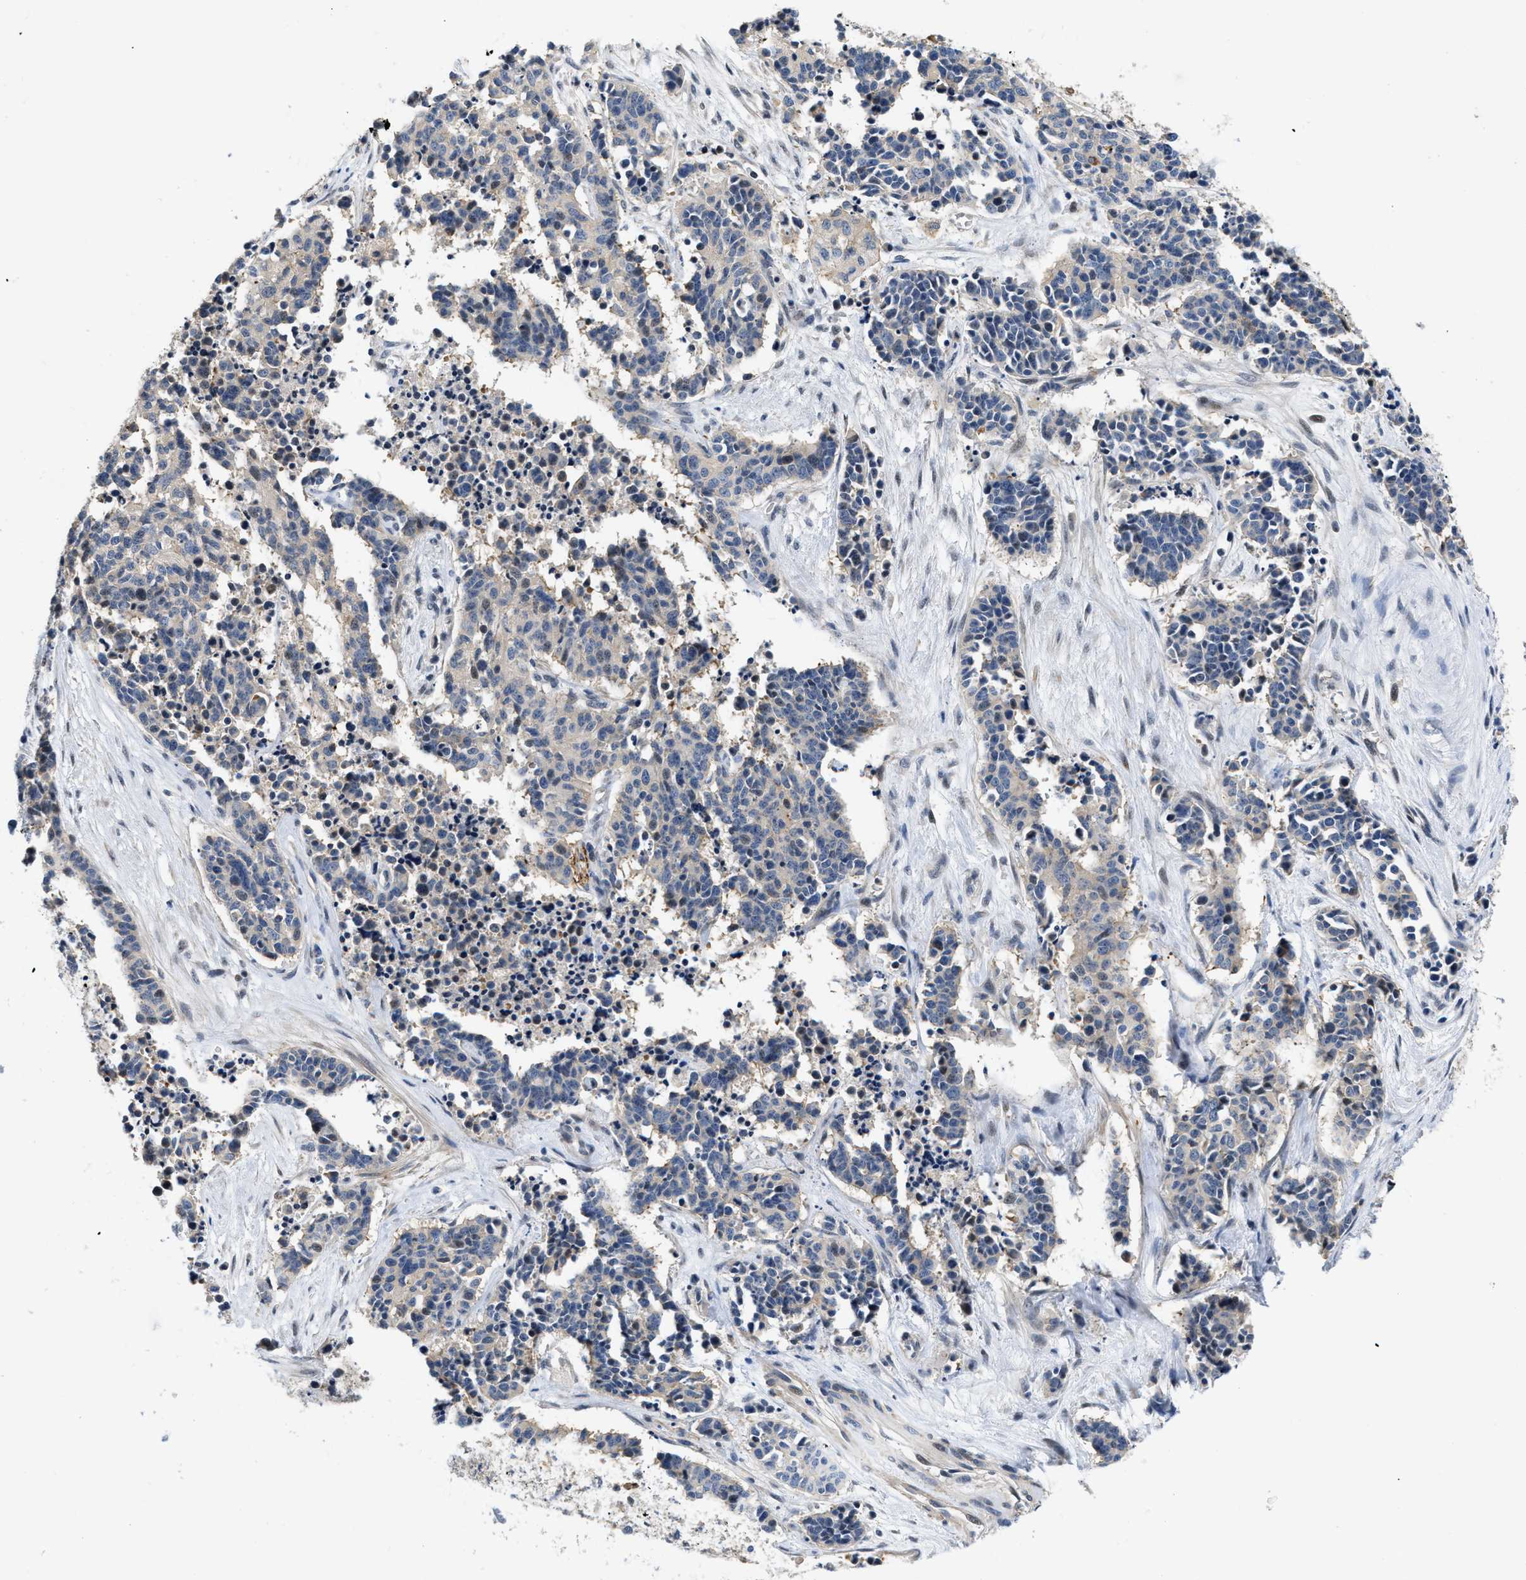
{"staining": {"intensity": "negative", "quantity": "none", "location": "none"}, "tissue": "cervical cancer", "cell_type": "Tumor cells", "image_type": "cancer", "snomed": [{"axis": "morphology", "description": "Squamous cell carcinoma, NOS"}, {"axis": "topography", "description": "Cervix"}], "caption": "DAB (3,3'-diaminobenzidine) immunohistochemical staining of human cervical cancer demonstrates no significant staining in tumor cells. The staining is performed using DAB (3,3'-diaminobenzidine) brown chromogen with nuclei counter-stained in using hematoxylin.", "gene": "VIP", "patient": {"sex": "female", "age": 35}}